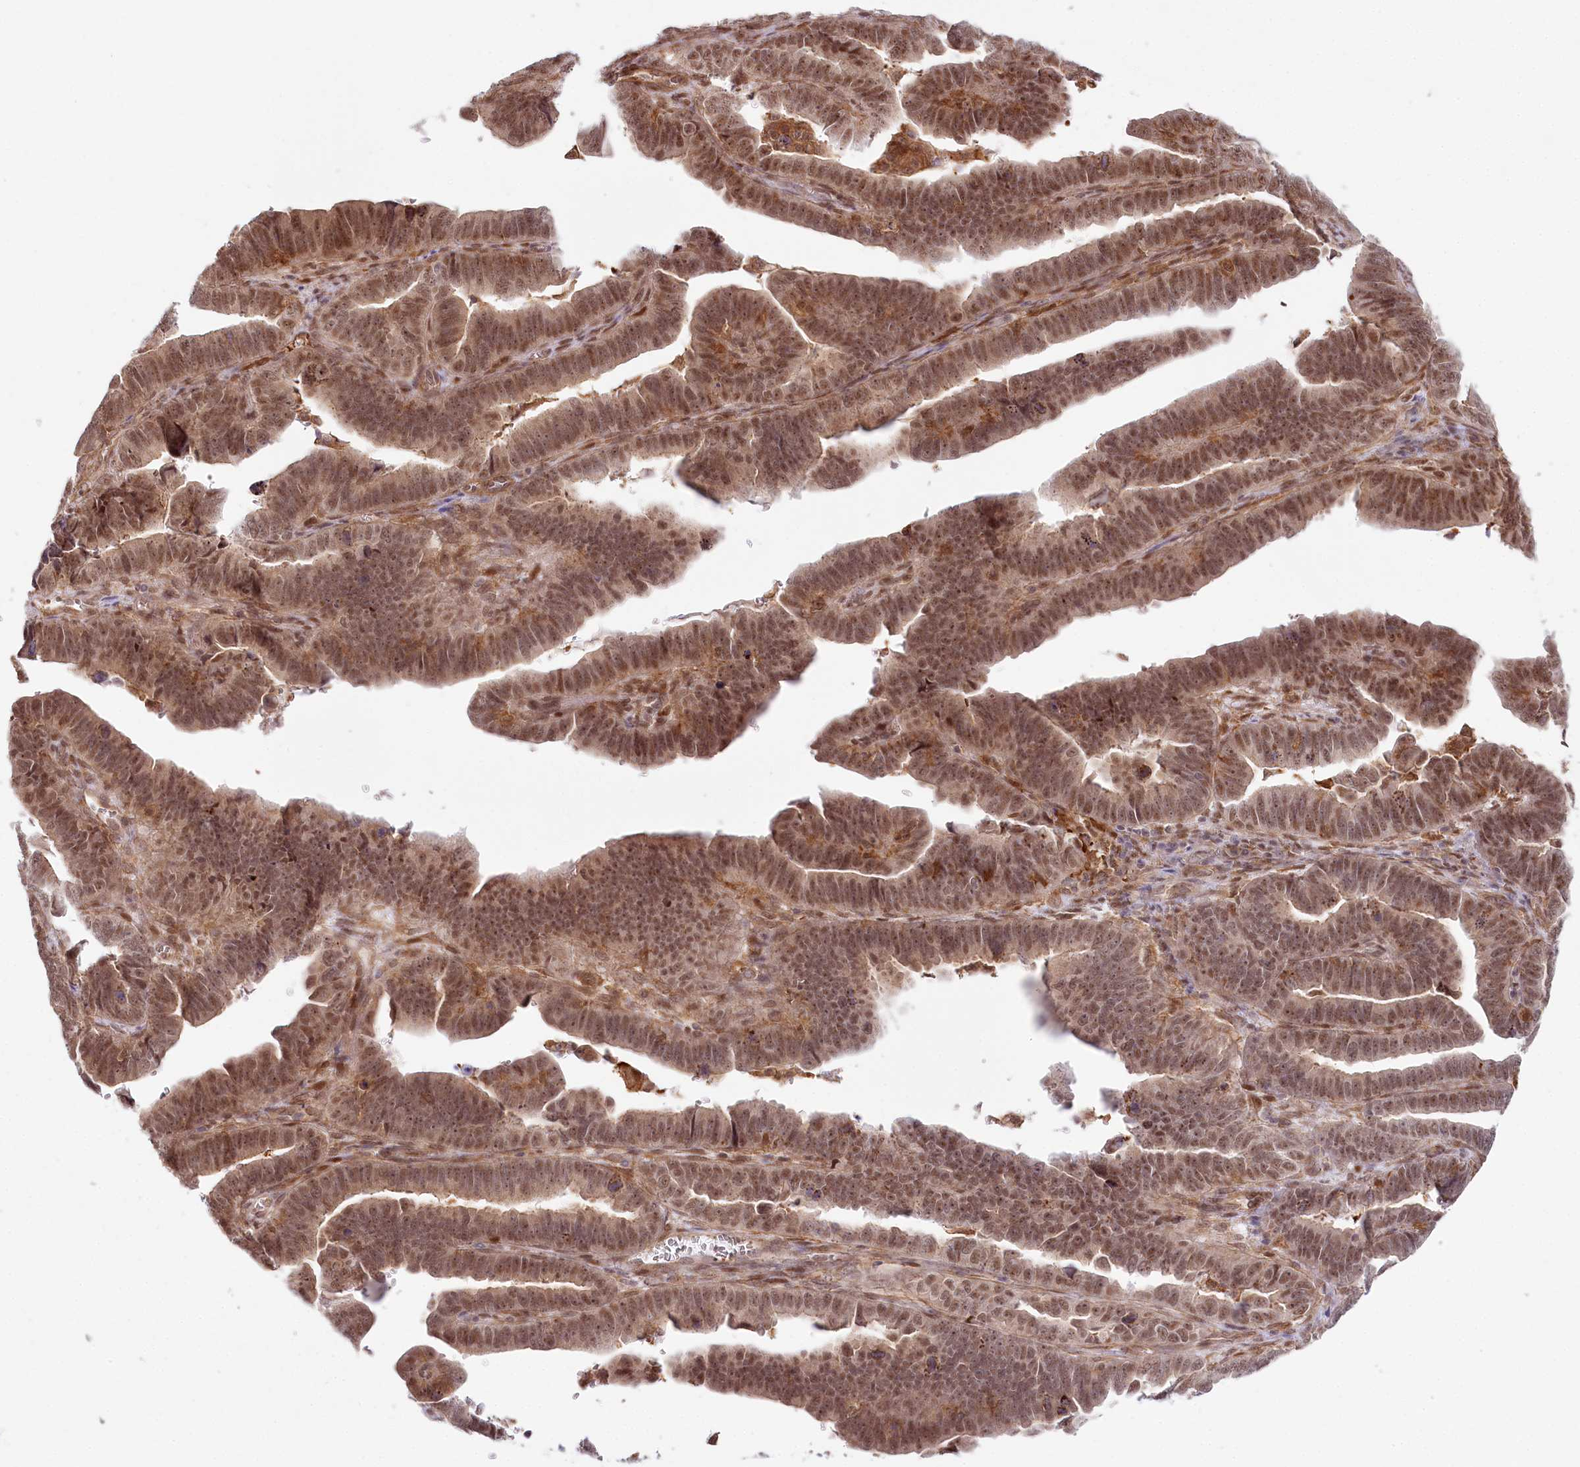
{"staining": {"intensity": "moderate", "quantity": ">75%", "location": "nuclear"}, "tissue": "endometrial cancer", "cell_type": "Tumor cells", "image_type": "cancer", "snomed": [{"axis": "morphology", "description": "Adenocarcinoma, NOS"}, {"axis": "topography", "description": "Endometrium"}], "caption": "The micrograph displays immunohistochemical staining of endometrial cancer (adenocarcinoma). There is moderate nuclear expression is appreciated in approximately >75% of tumor cells. Nuclei are stained in blue.", "gene": "TUBGCP2", "patient": {"sex": "female", "age": 75}}